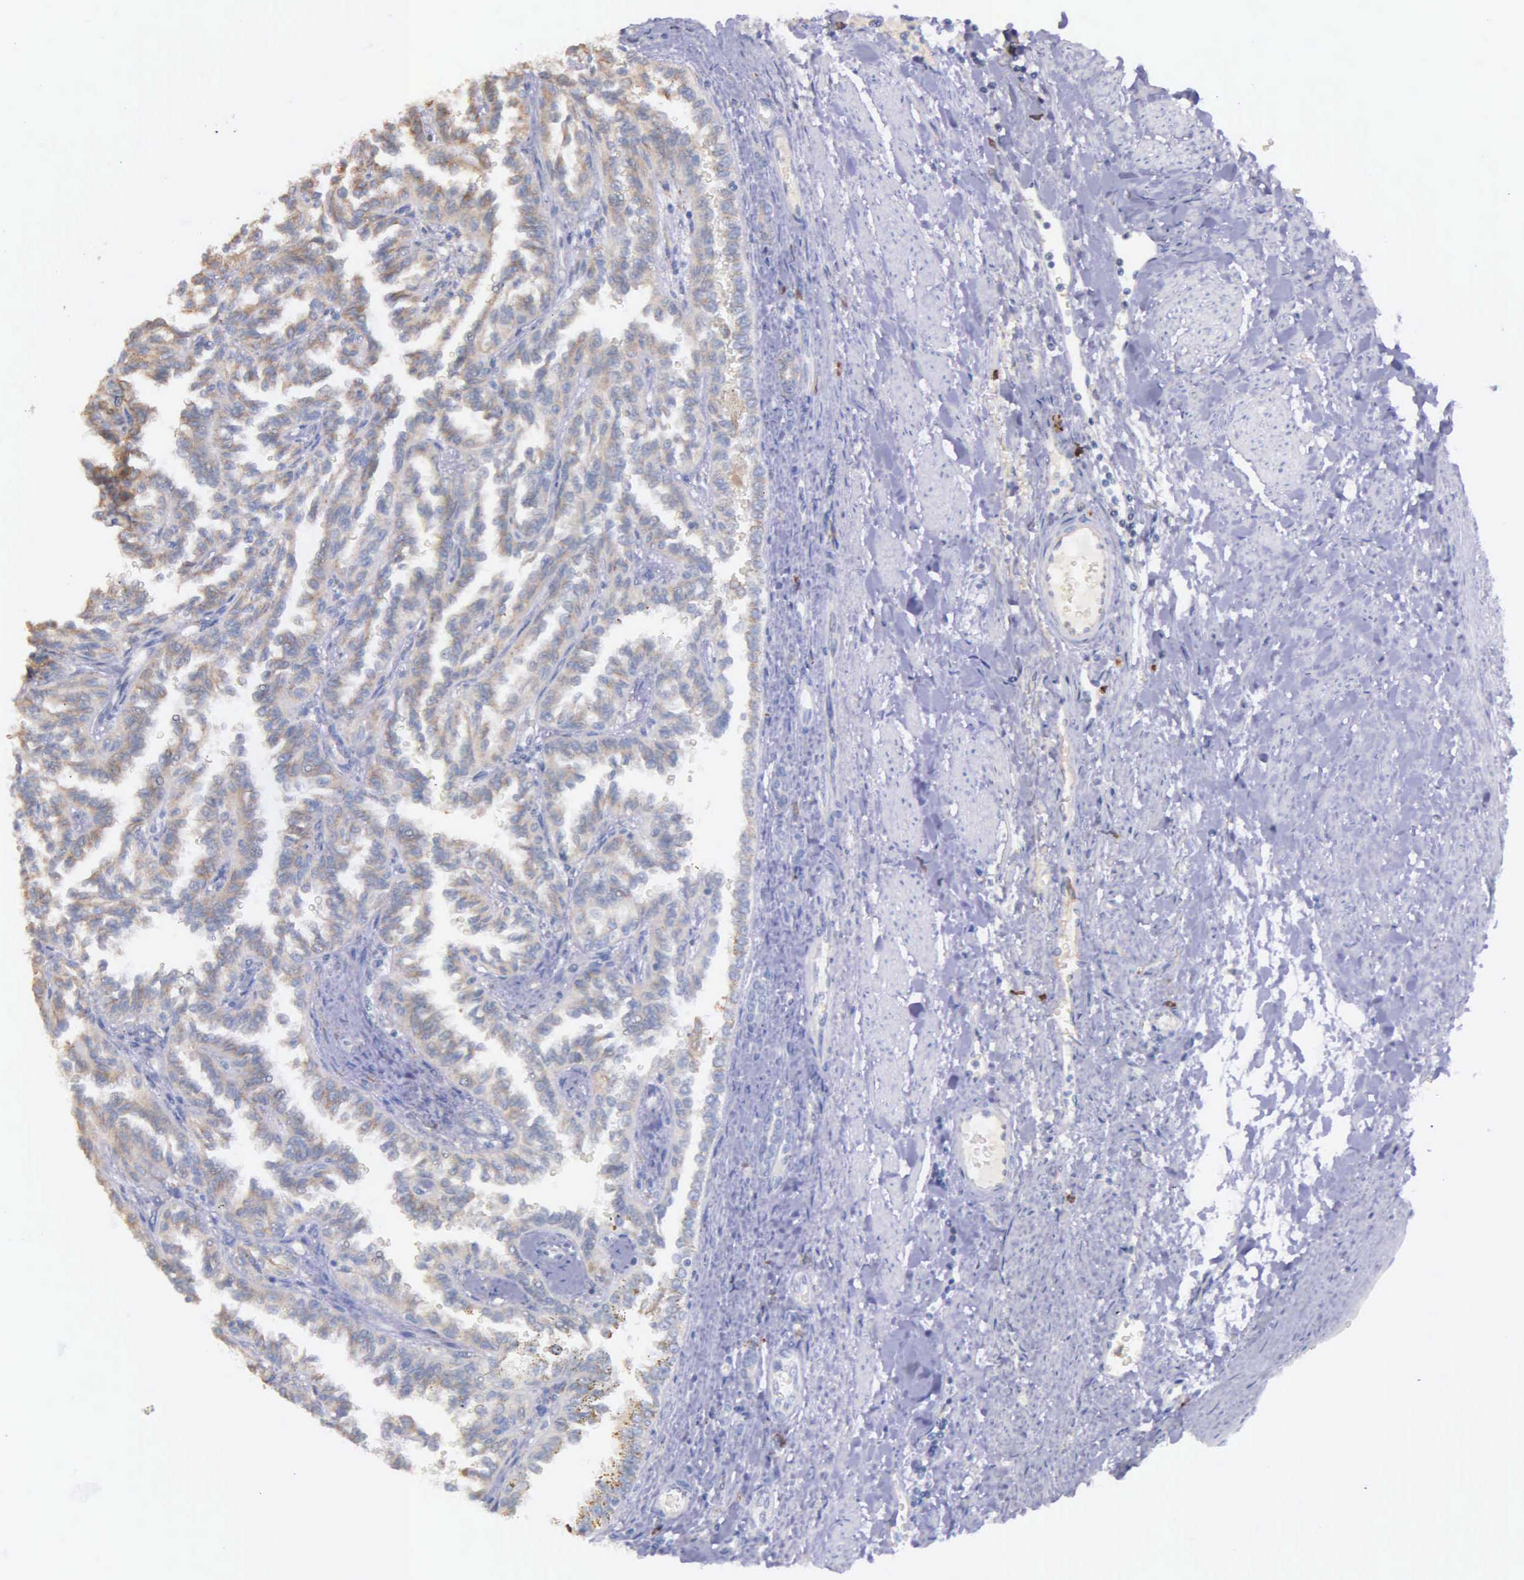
{"staining": {"intensity": "negative", "quantity": "none", "location": "none"}, "tissue": "renal cancer", "cell_type": "Tumor cells", "image_type": "cancer", "snomed": [{"axis": "morphology", "description": "Inflammation, NOS"}, {"axis": "morphology", "description": "Adenocarcinoma, NOS"}, {"axis": "topography", "description": "Kidney"}], "caption": "IHC image of neoplastic tissue: human renal adenocarcinoma stained with DAB shows no significant protein staining in tumor cells.", "gene": "ZC3H12B", "patient": {"sex": "male", "age": 68}}